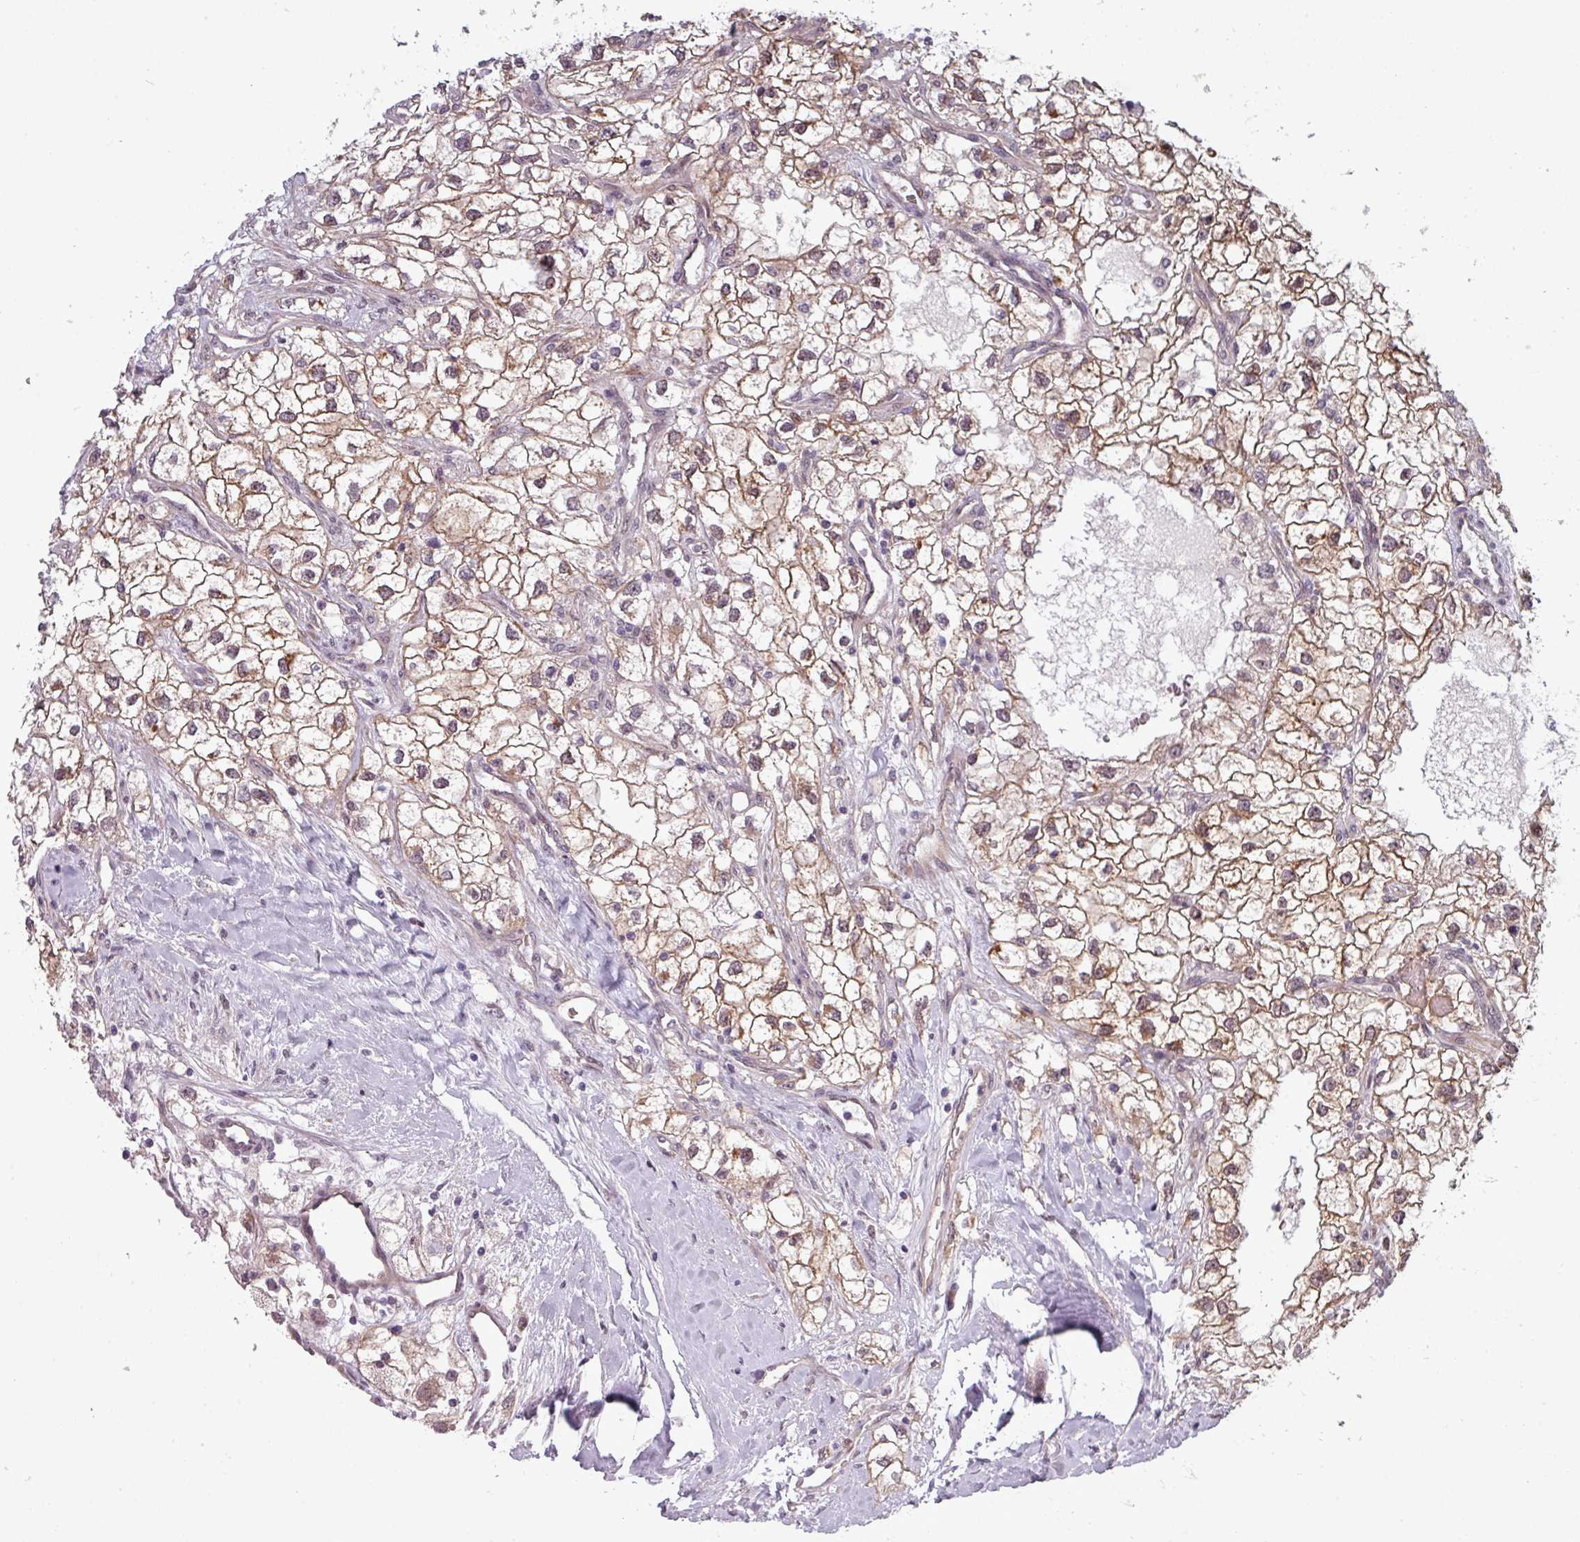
{"staining": {"intensity": "moderate", "quantity": ">75%", "location": "cytoplasmic/membranous"}, "tissue": "renal cancer", "cell_type": "Tumor cells", "image_type": "cancer", "snomed": [{"axis": "morphology", "description": "Adenocarcinoma, NOS"}, {"axis": "topography", "description": "Kidney"}], "caption": "A high-resolution image shows immunohistochemistry staining of renal adenocarcinoma, which demonstrates moderate cytoplasmic/membranous staining in about >75% of tumor cells.", "gene": "PRAMEF12", "patient": {"sex": "male", "age": 59}}